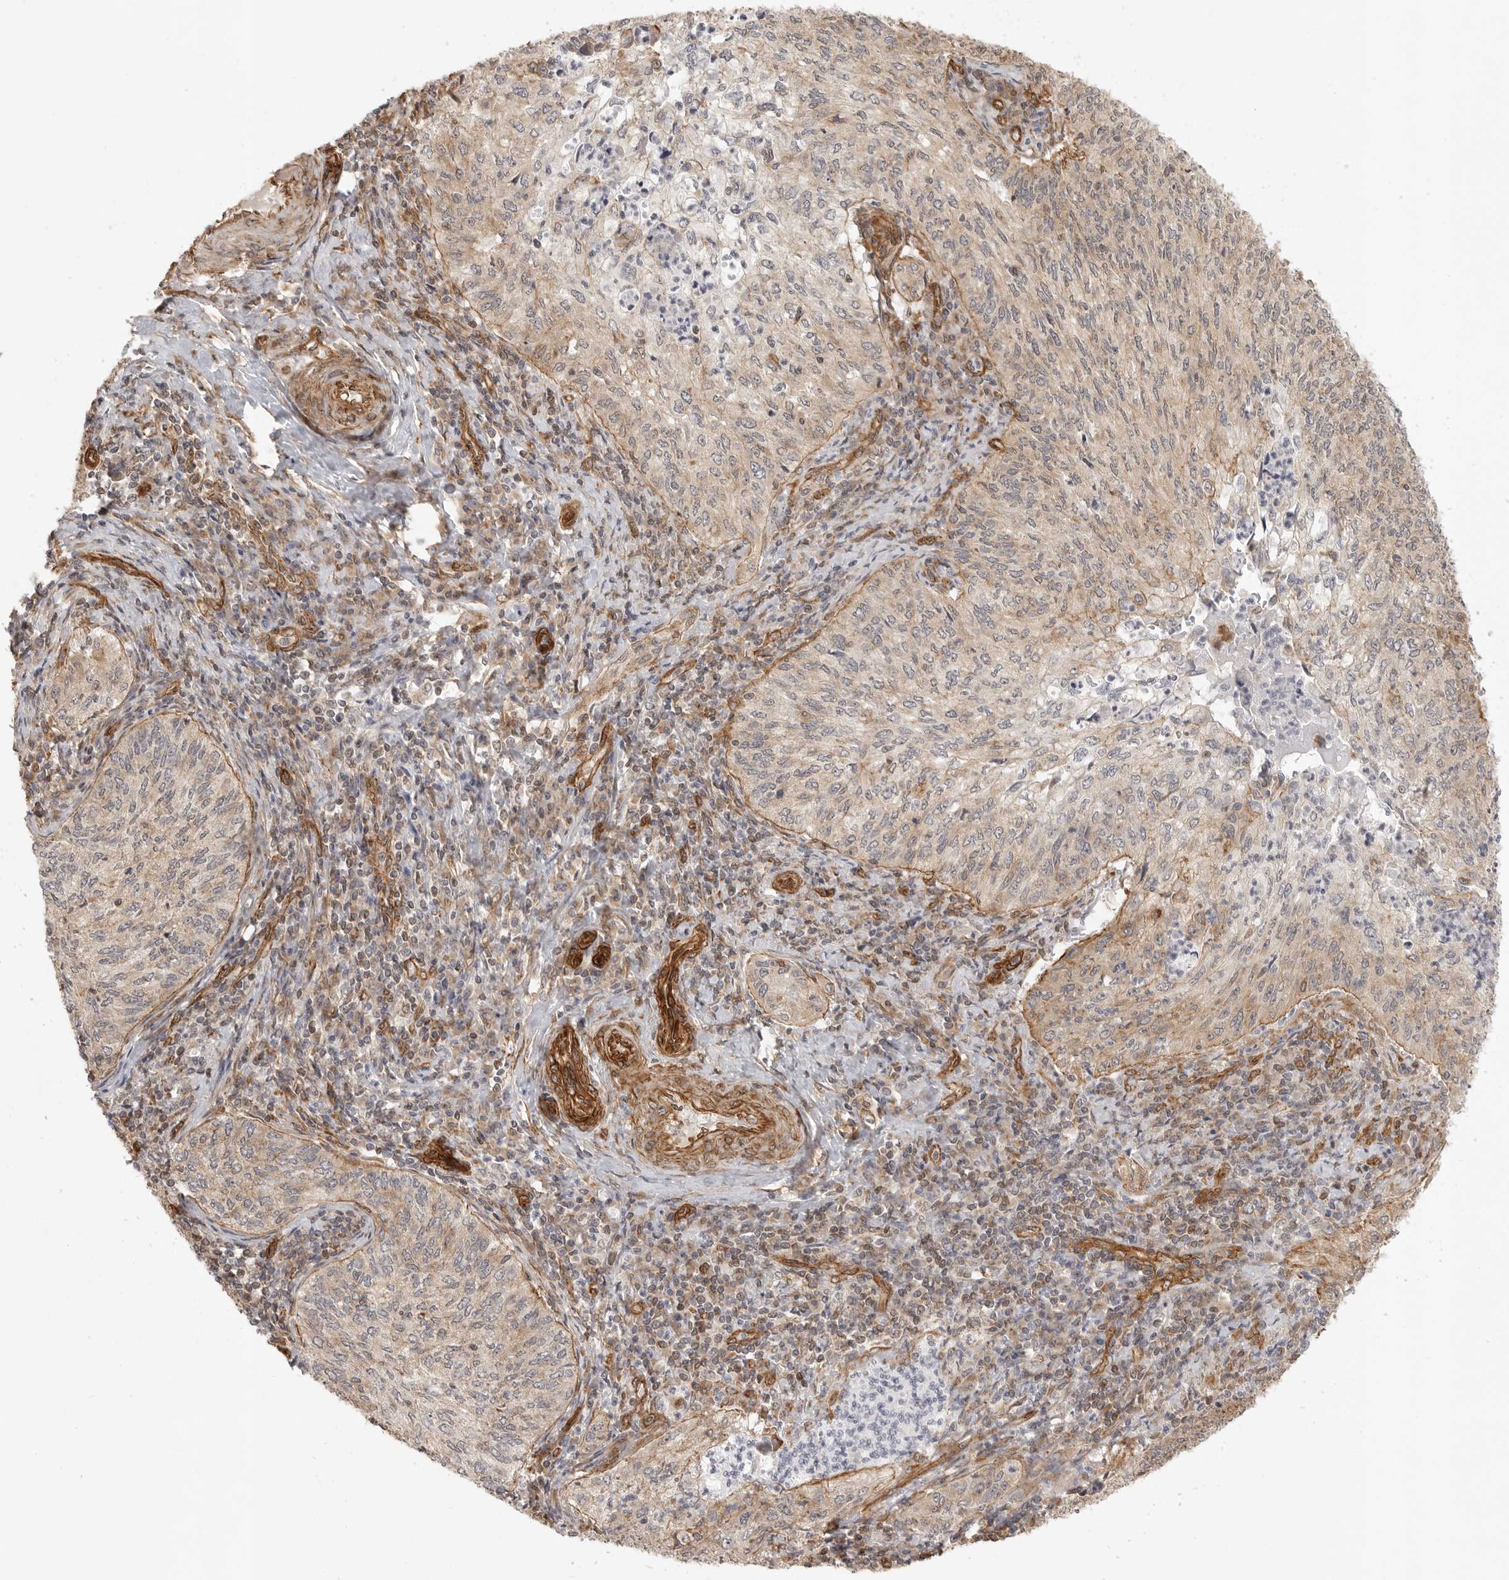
{"staining": {"intensity": "negative", "quantity": "none", "location": "none"}, "tissue": "cervical cancer", "cell_type": "Tumor cells", "image_type": "cancer", "snomed": [{"axis": "morphology", "description": "Squamous cell carcinoma, NOS"}, {"axis": "topography", "description": "Cervix"}], "caption": "The immunohistochemistry micrograph has no significant staining in tumor cells of squamous cell carcinoma (cervical) tissue.", "gene": "ATOH7", "patient": {"sex": "female", "age": 30}}